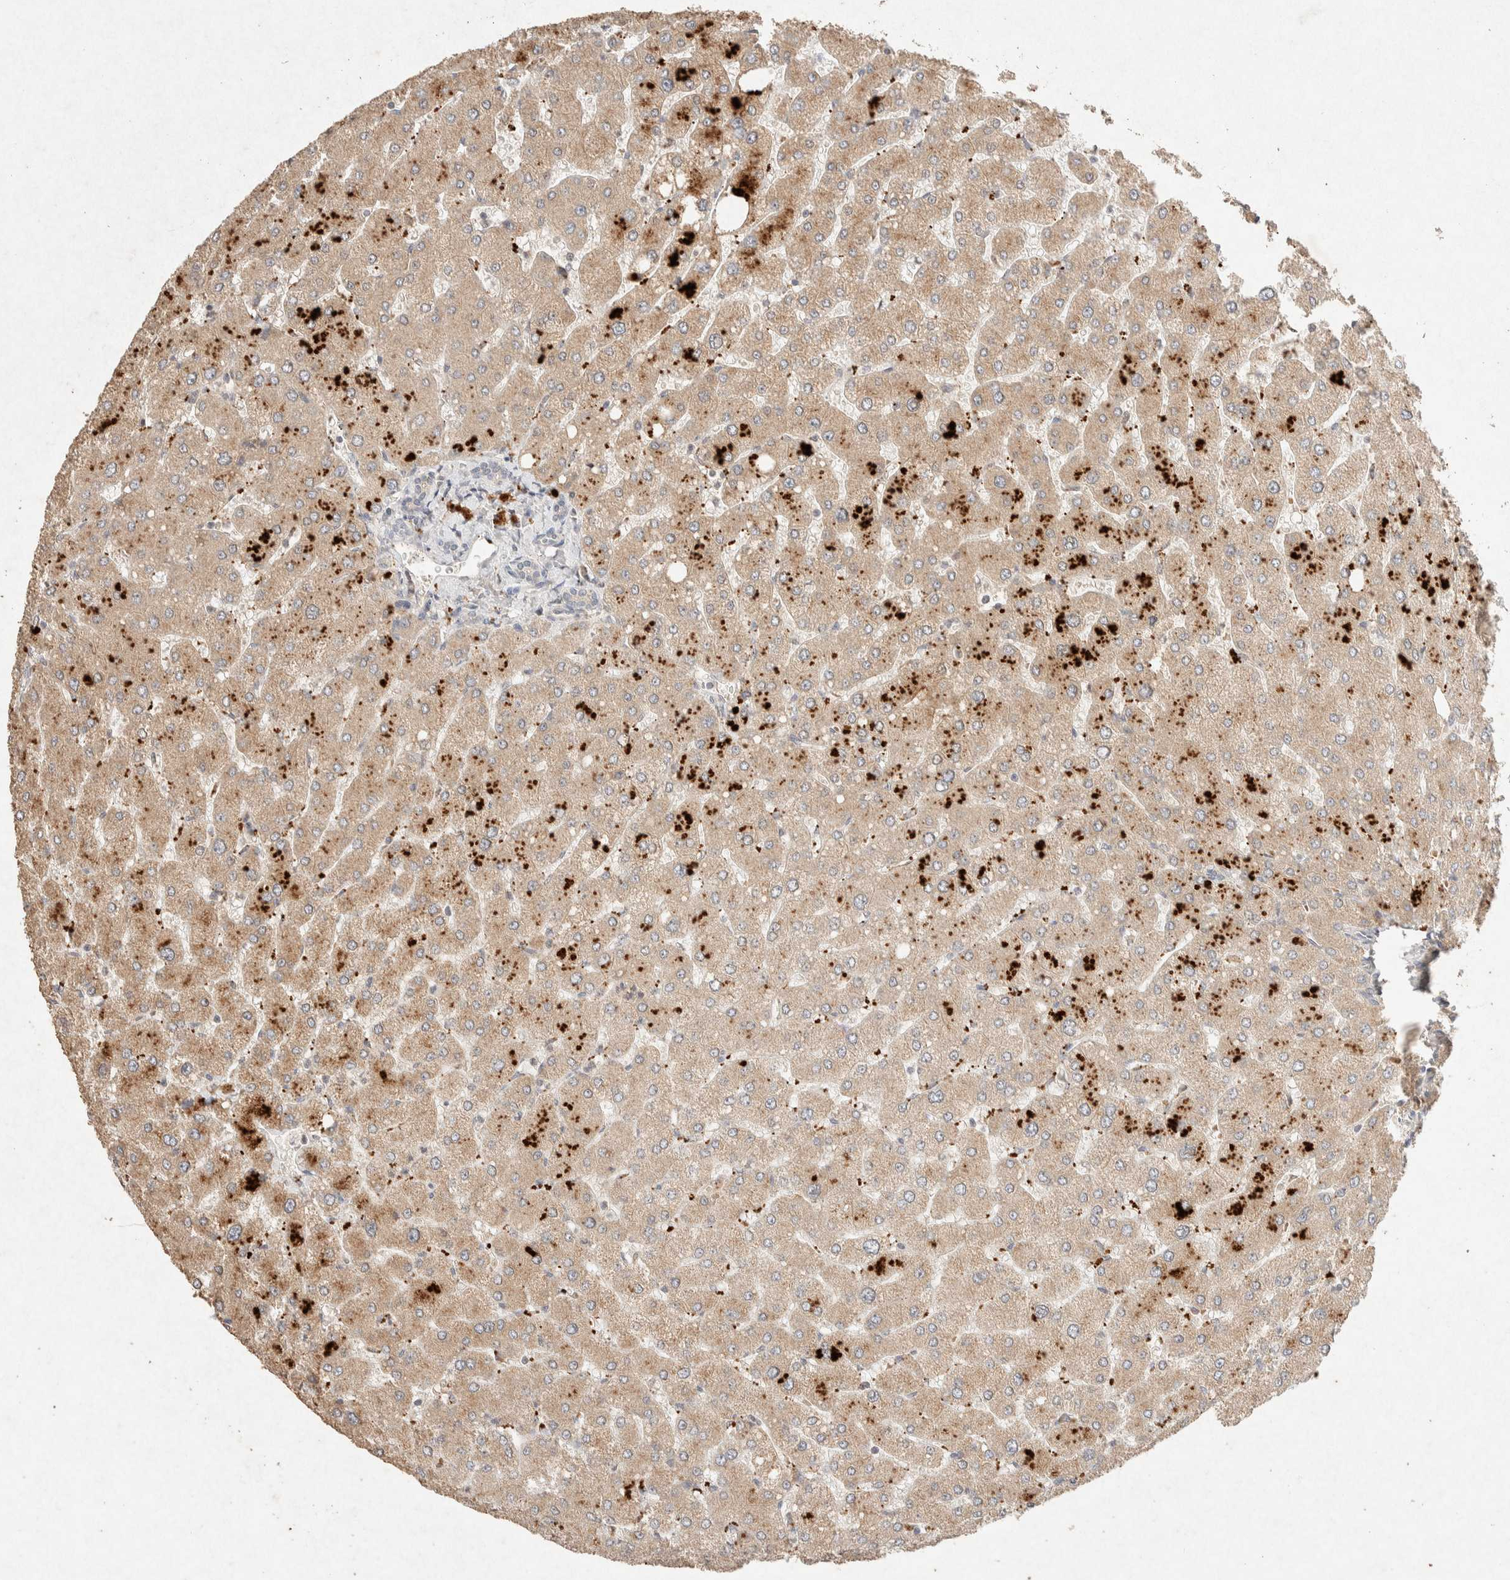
{"staining": {"intensity": "negative", "quantity": "none", "location": "none"}, "tissue": "liver", "cell_type": "Cholangiocytes", "image_type": "normal", "snomed": [{"axis": "morphology", "description": "Normal tissue, NOS"}, {"axis": "topography", "description": "Liver"}], "caption": "Liver stained for a protein using IHC displays no positivity cholangiocytes.", "gene": "GNAI1", "patient": {"sex": "male", "age": 55}}